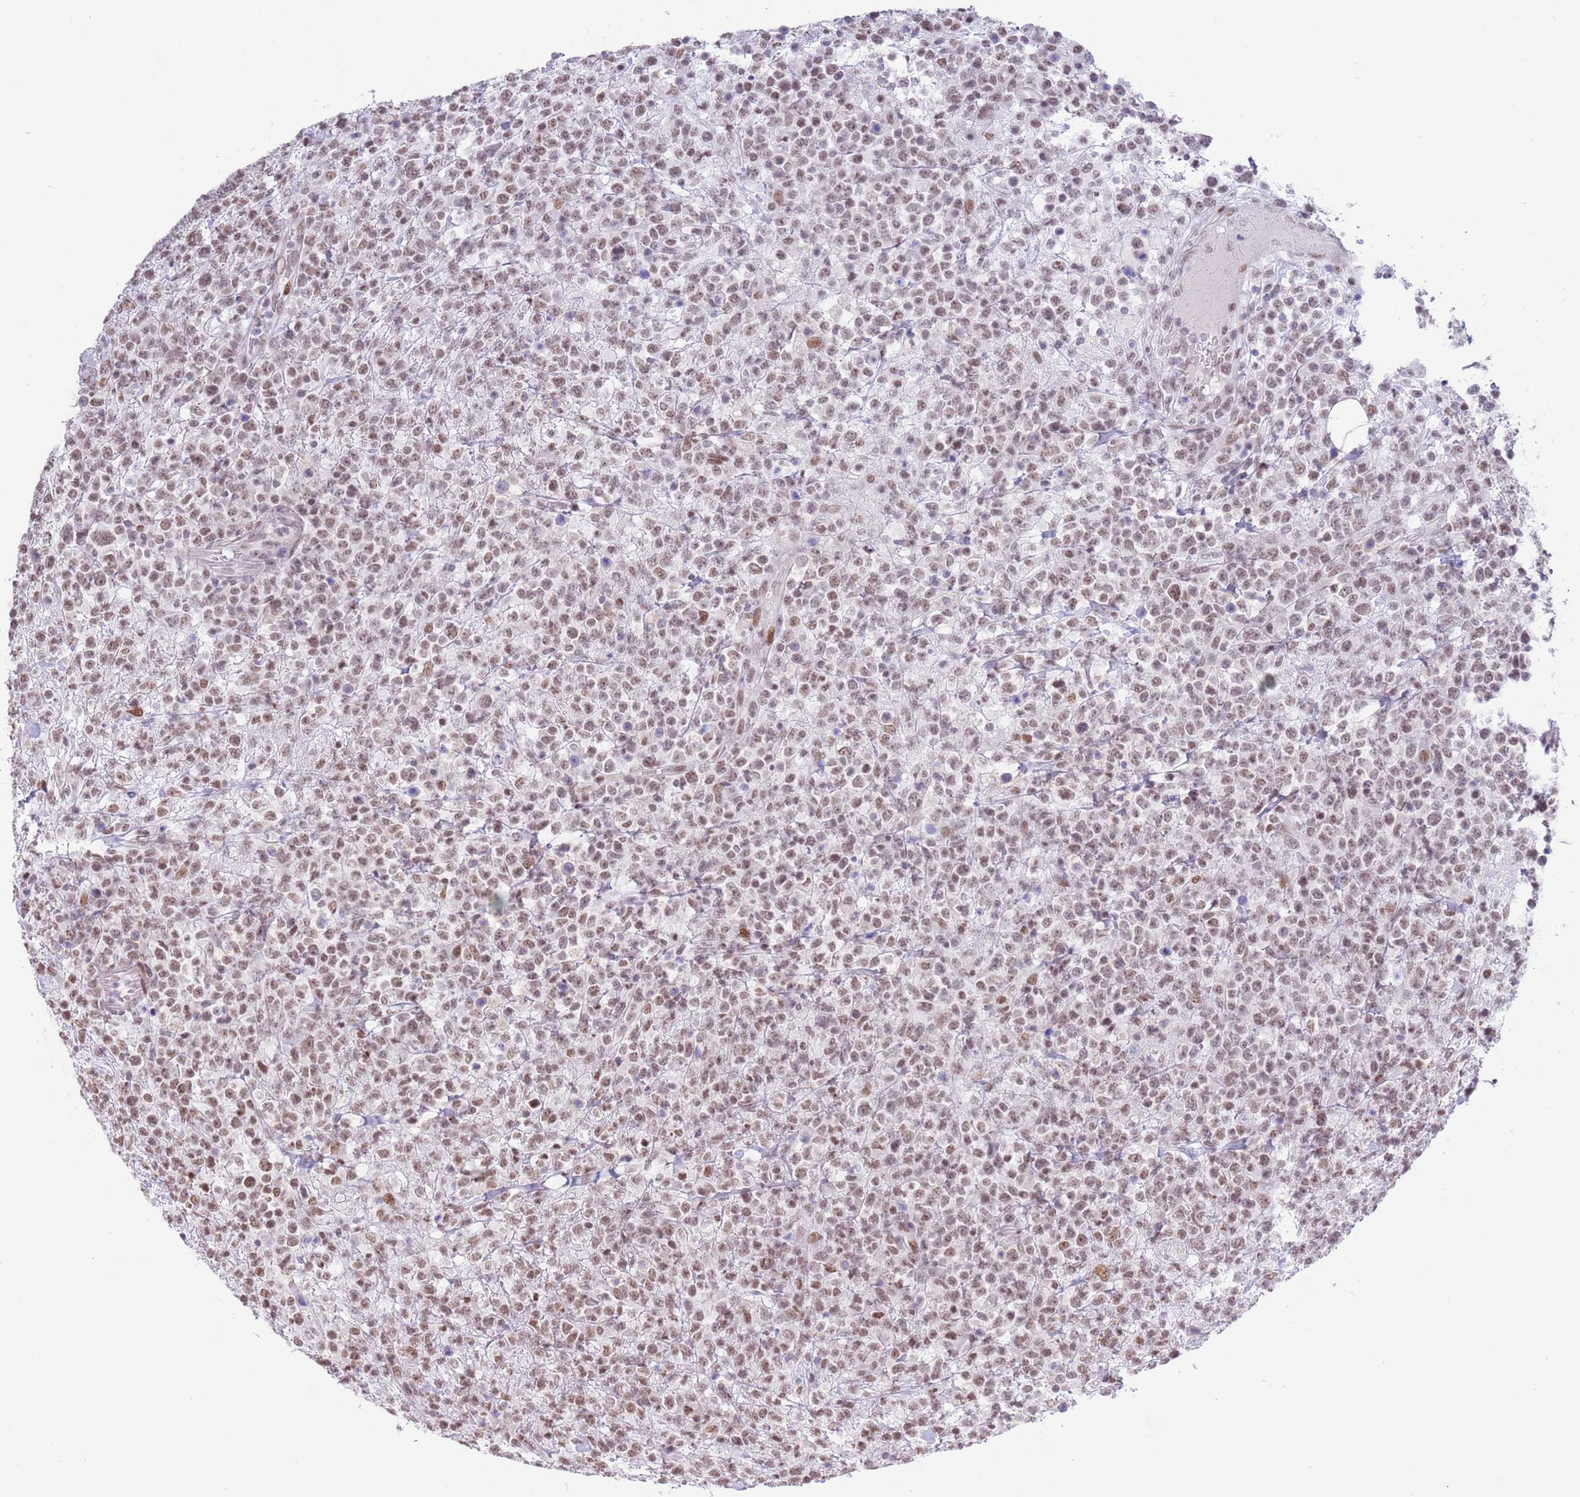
{"staining": {"intensity": "moderate", "quantity": ">75%", "location": "nuclear"}, "tissue": "lymphoma", "cell_type": "Tumor cells", "image_type": "cancer", "snomed": [{"axis": "morphology", "description": "Malignant lymphoma, non-Hodgkin's type, High grade"}, {"axis": "topography", "description": "Colon"}], "caption": "A brown stain labels moderate nuclear positivity of a protein in human lymphoma tumor cells.", "gene": "ZNF382", "patient": {"sex": "female", "age": 53}}